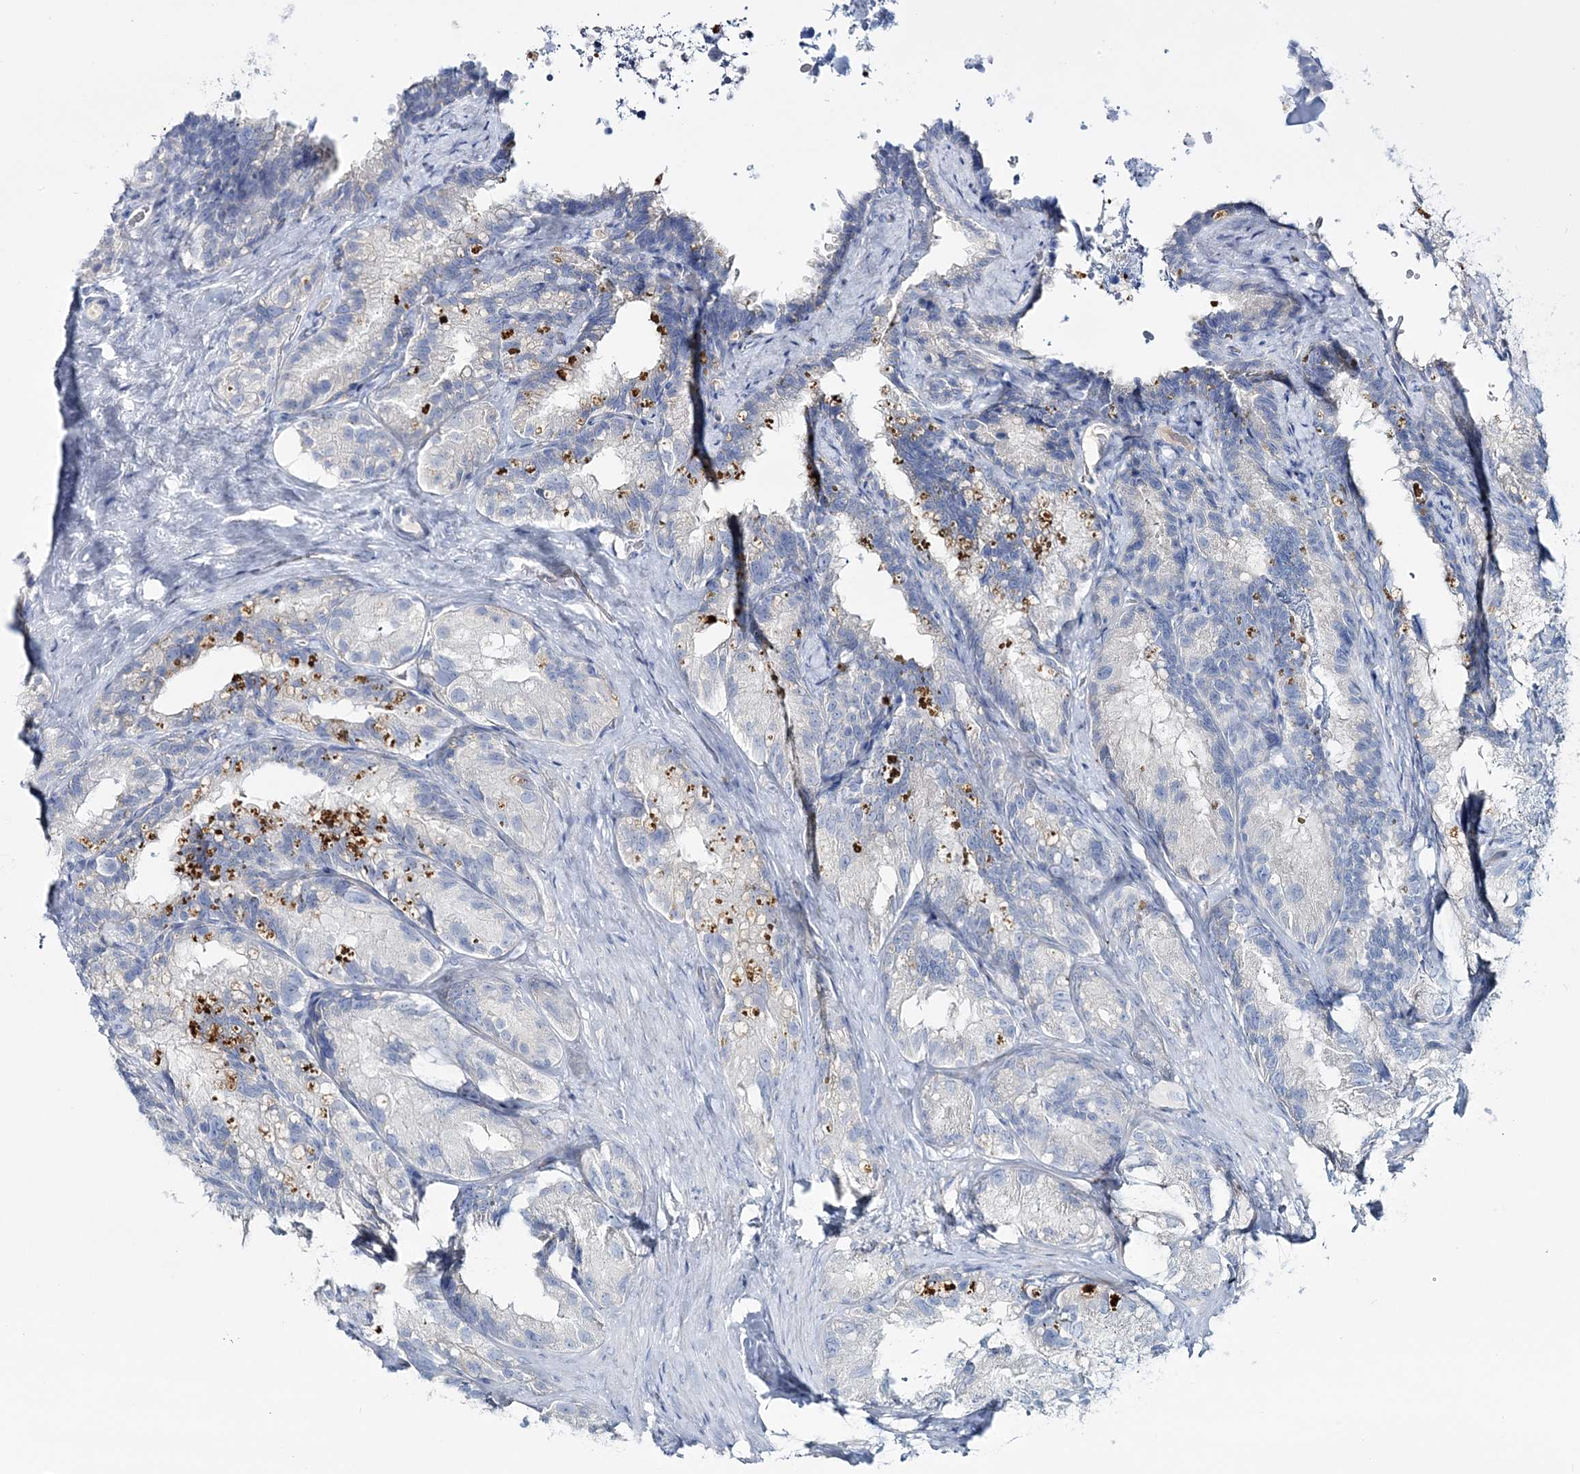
{"staining": {"intensity": "negative", "quantity": "none", "location": "none"}, "tissue": "seminal vesicle", "cell_type": "Glandular cells", "image_type": "normal", "snomed": [{"axis": "morphology", "description": "Normal tissue, NOS"}, {"axis": "topography", "description": "Seminal veicle"}], "caption": "Glandular cells are negative for brown protein staining in unremarkable seminal vesicle. The staining was performed using DAB to visualize the protein expression in brown, while the nuclei were stained in blue with hematoxylin (Magnification: 20x).", "gene": "WDSUB1", "patient": {"sex": "male", "age": 60}}